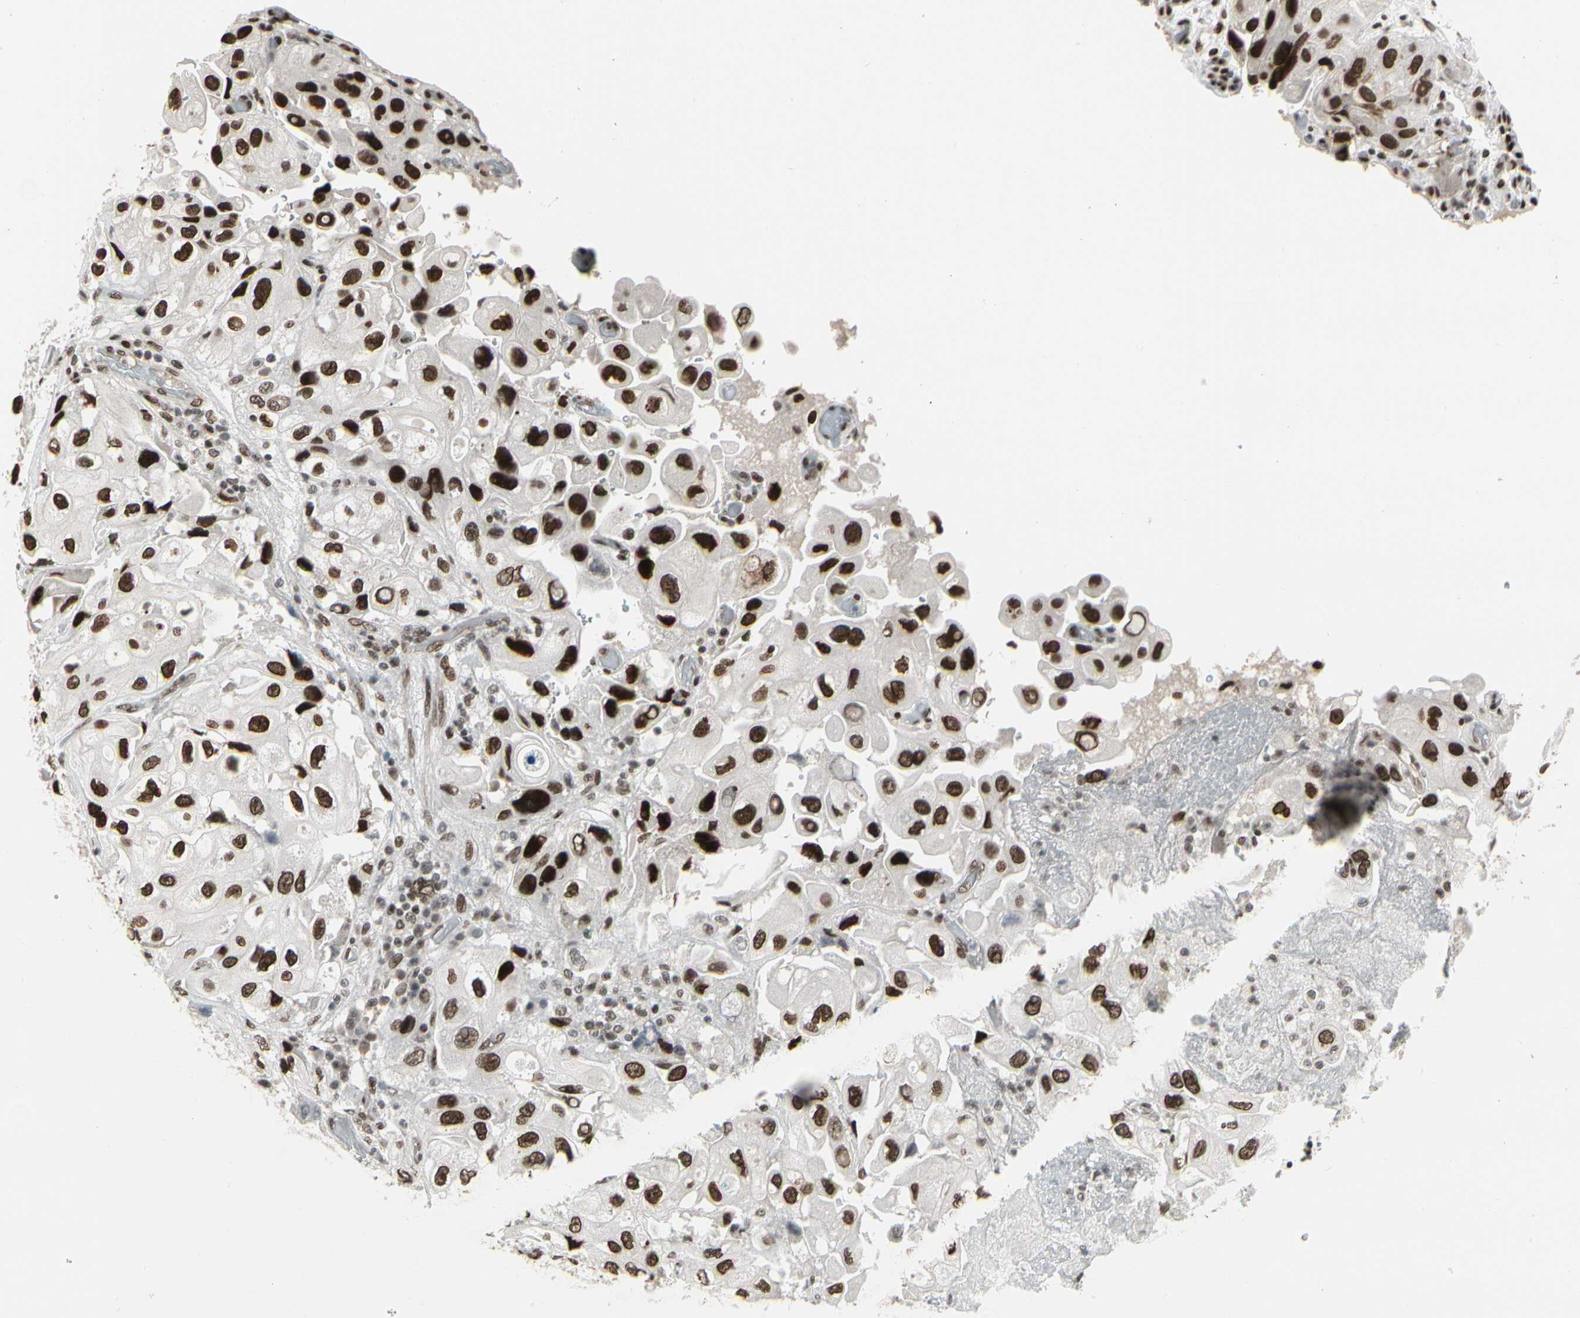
{"staining": {"intensity": "strong", "quantity": ">75%", "location": "nuclear"}, "tissue": "urothelial cancer", "cell_type": "Tumor cells", "image_type": "cancer", "snomed": [{"axis": "morphology", "description": "Urothelial carcinoma, High grade"}, {"axis": "topography", "description": "Urinary bladder"}], "caption": "About >75% of tumor cells in human urothelial cancer demonstrate strong nuclear protein staining as visualized by brown immunohistochemical staining.", "gene": "HMG20A", "patient": {"sex": "female", "age": 64}}